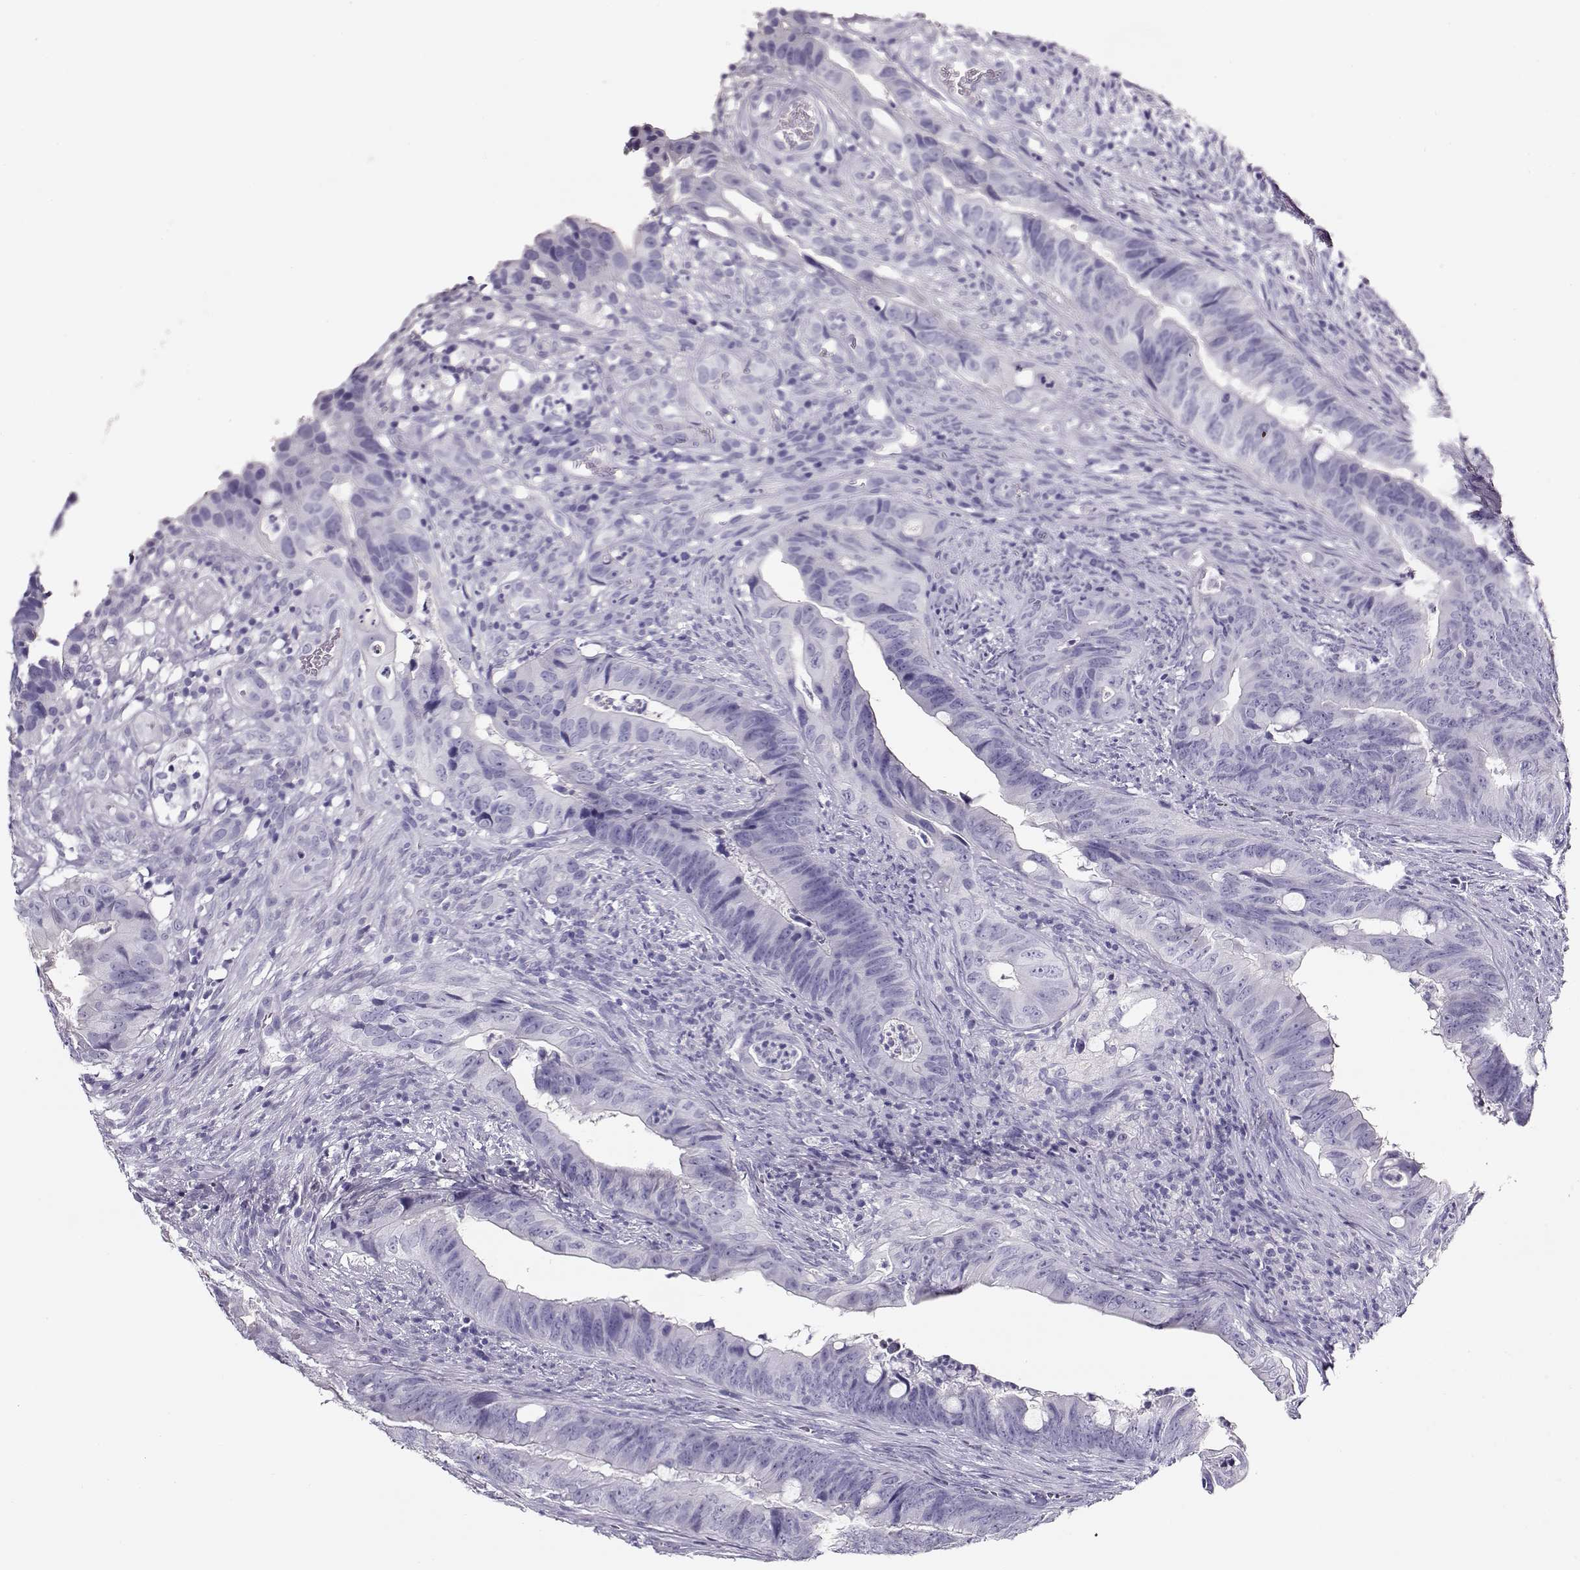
{"staining": {"intensity": "negative", "quantity": "none", "location": "none"}, "tissue": "colorectal cancer", "cell_type": "Tumor cells", "image_type": "cancer", "snomed": [{"axis": "morphology", "description": "Adenocarcinoma, NOS"}, {"axis": "topography", "description": "Colon"}], "caption": "This is a histopathology image of immunohistochemistry staining of adenocarcinoma (colorectal), which shows no staining in tumor cells.", "gene": "ACTN2", "patient": {"sex": "female", "age": 82}}